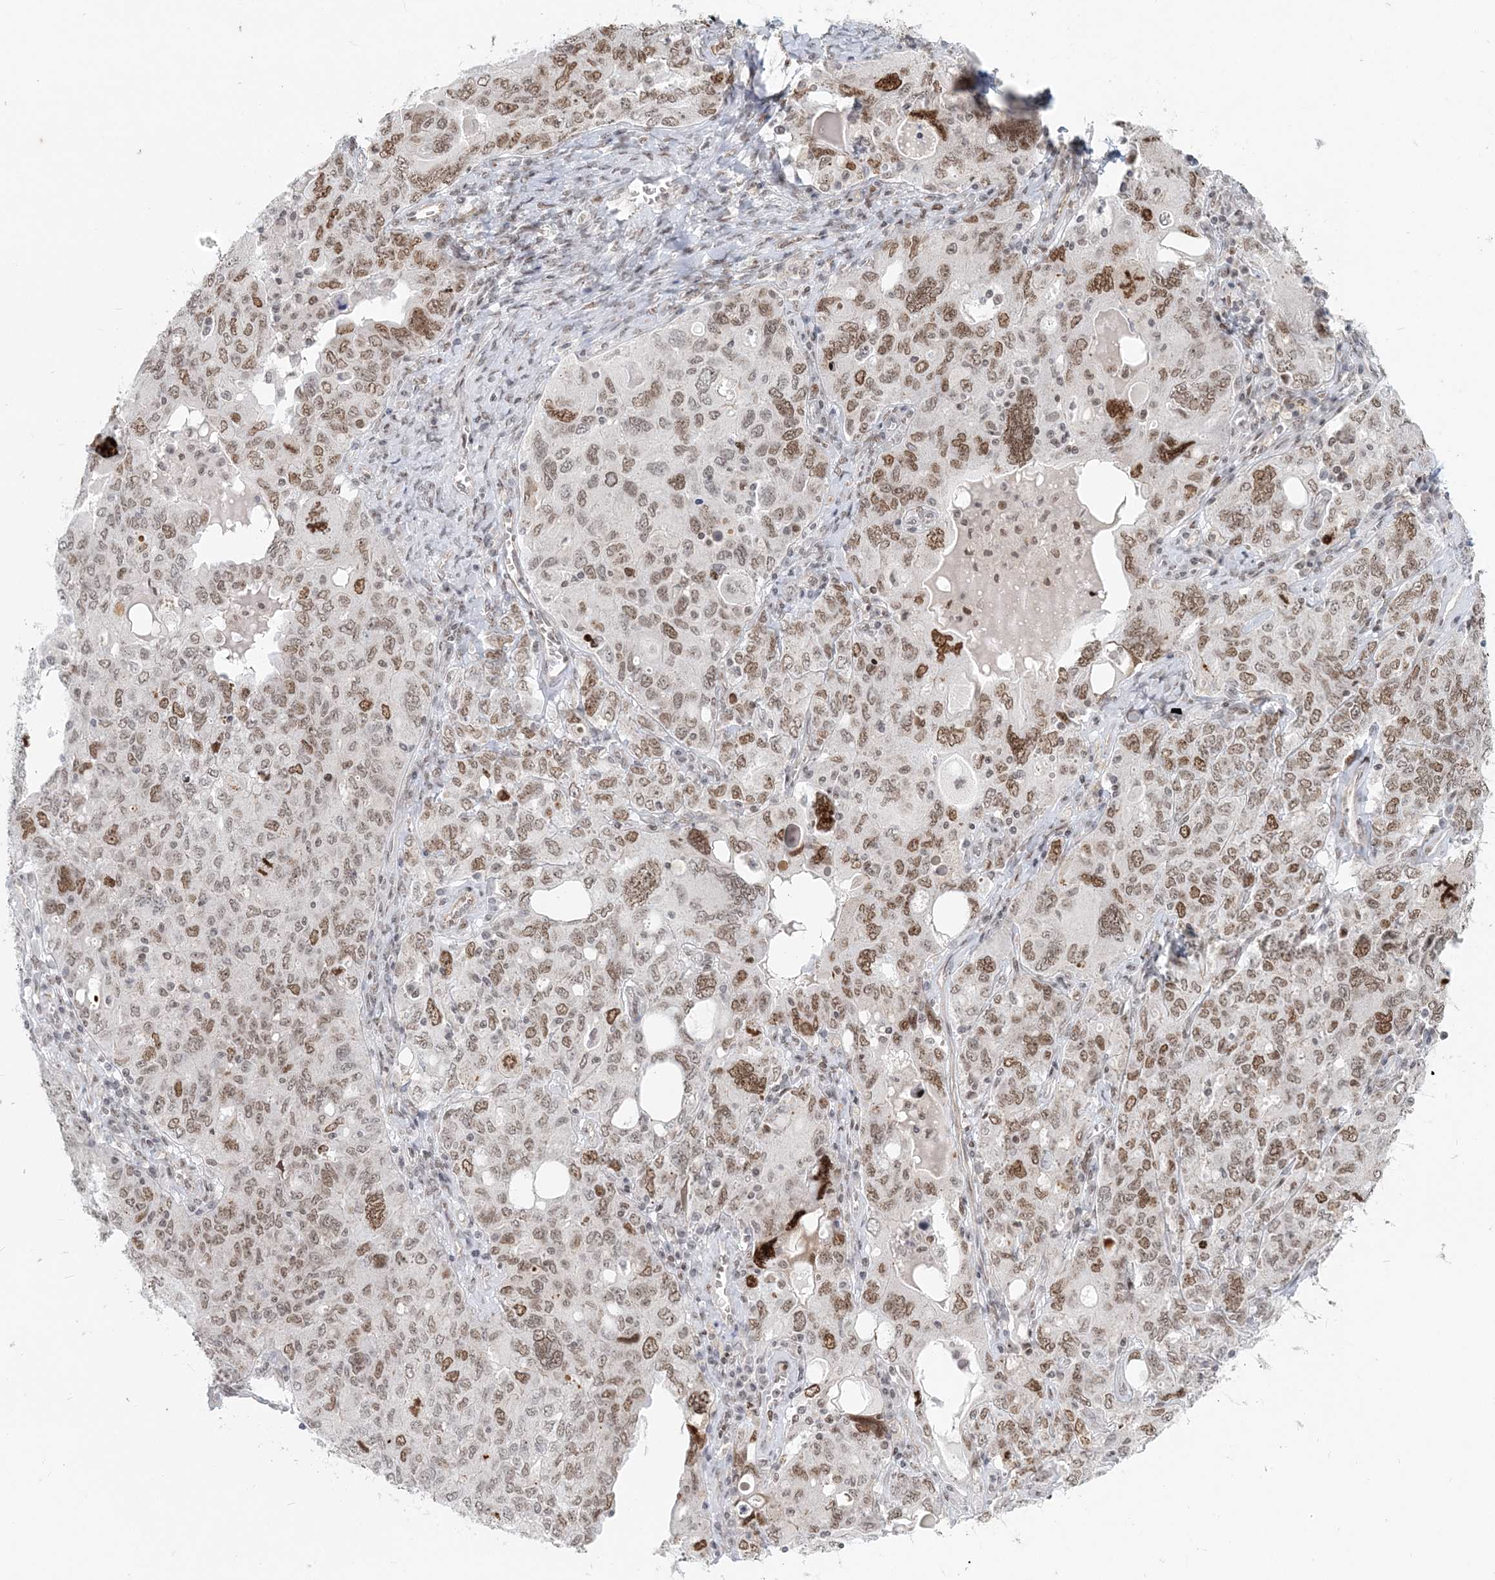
{"staining": {"intensity": "moderate", "quantity": ">75%", "location": "nuclear"}, "tissue": "ovarian cancer", "cell_type": "Tumor cells", "image_type": "cancer", "snomed": [{"axis": "morphology", "description": "Carcinoma, endometroid"}, {"axis": "topography", "description": "Ovary"}], "caption": "Immunohistochemical staining of human endometroid carcinoma (ovarian) displays moderate nuclear protein positivity in about >75% of tumor cells.", "gene": "BAZ1B", "patient": {"sex": "female", "age": 62}}